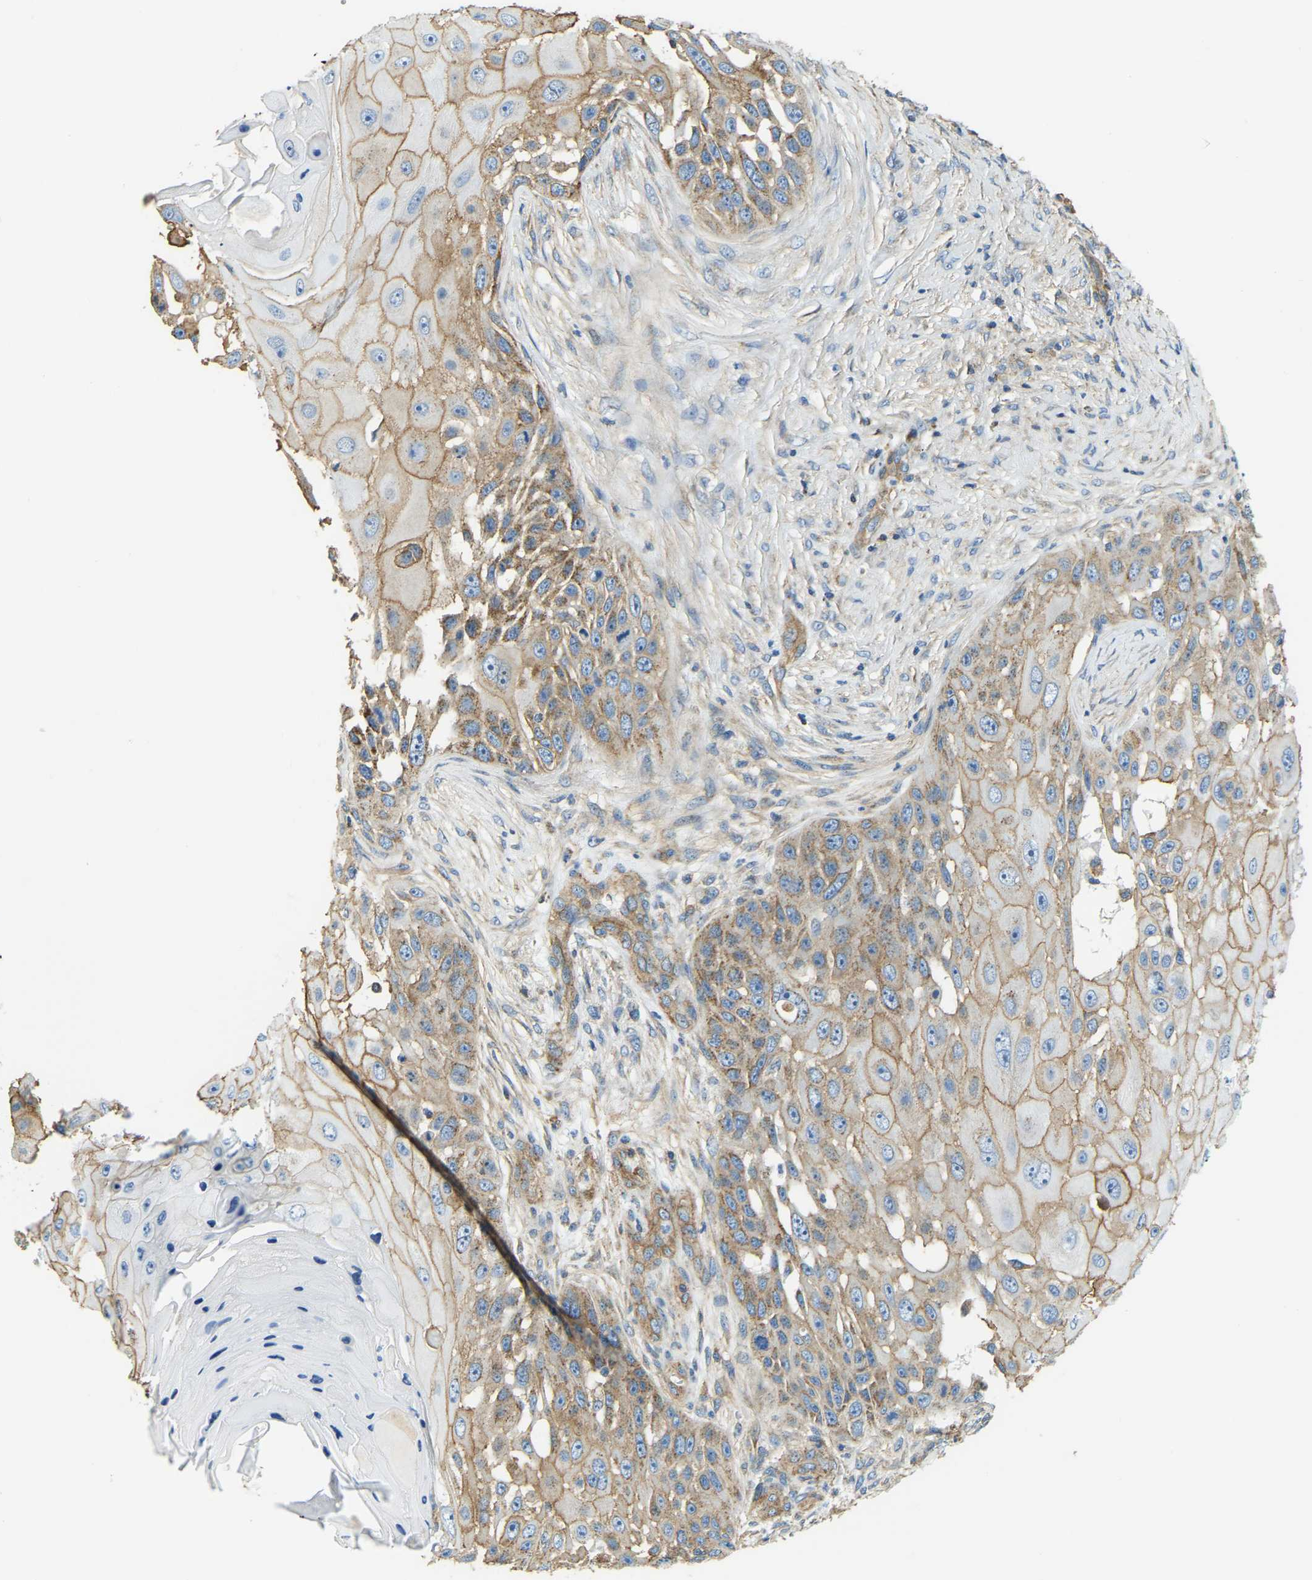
{"staining": {"intensity": "moderate", "quantity": ">75%", "location": "cytoplasmic/membranous"}, "tissue": "skin cancer", "cell_type": "Tumor cells", "image_type": "cancer", "snomed": [{"axis": "morphology", "description": "Squamous cell carcinoma, NOS"}, {"axis": "topography", "description": "Skin"}], "caption": "A photomicrograph of human skin cancer (squamous cell carcinoma) stained for a protein displays moderate cytoplasmic/membranous brown staining in tumor cells. (DAB IHC with brightfield microscopy, high magnification).", "gene": "AHNAK", "patient": {"sex": "female", "age": 44}}